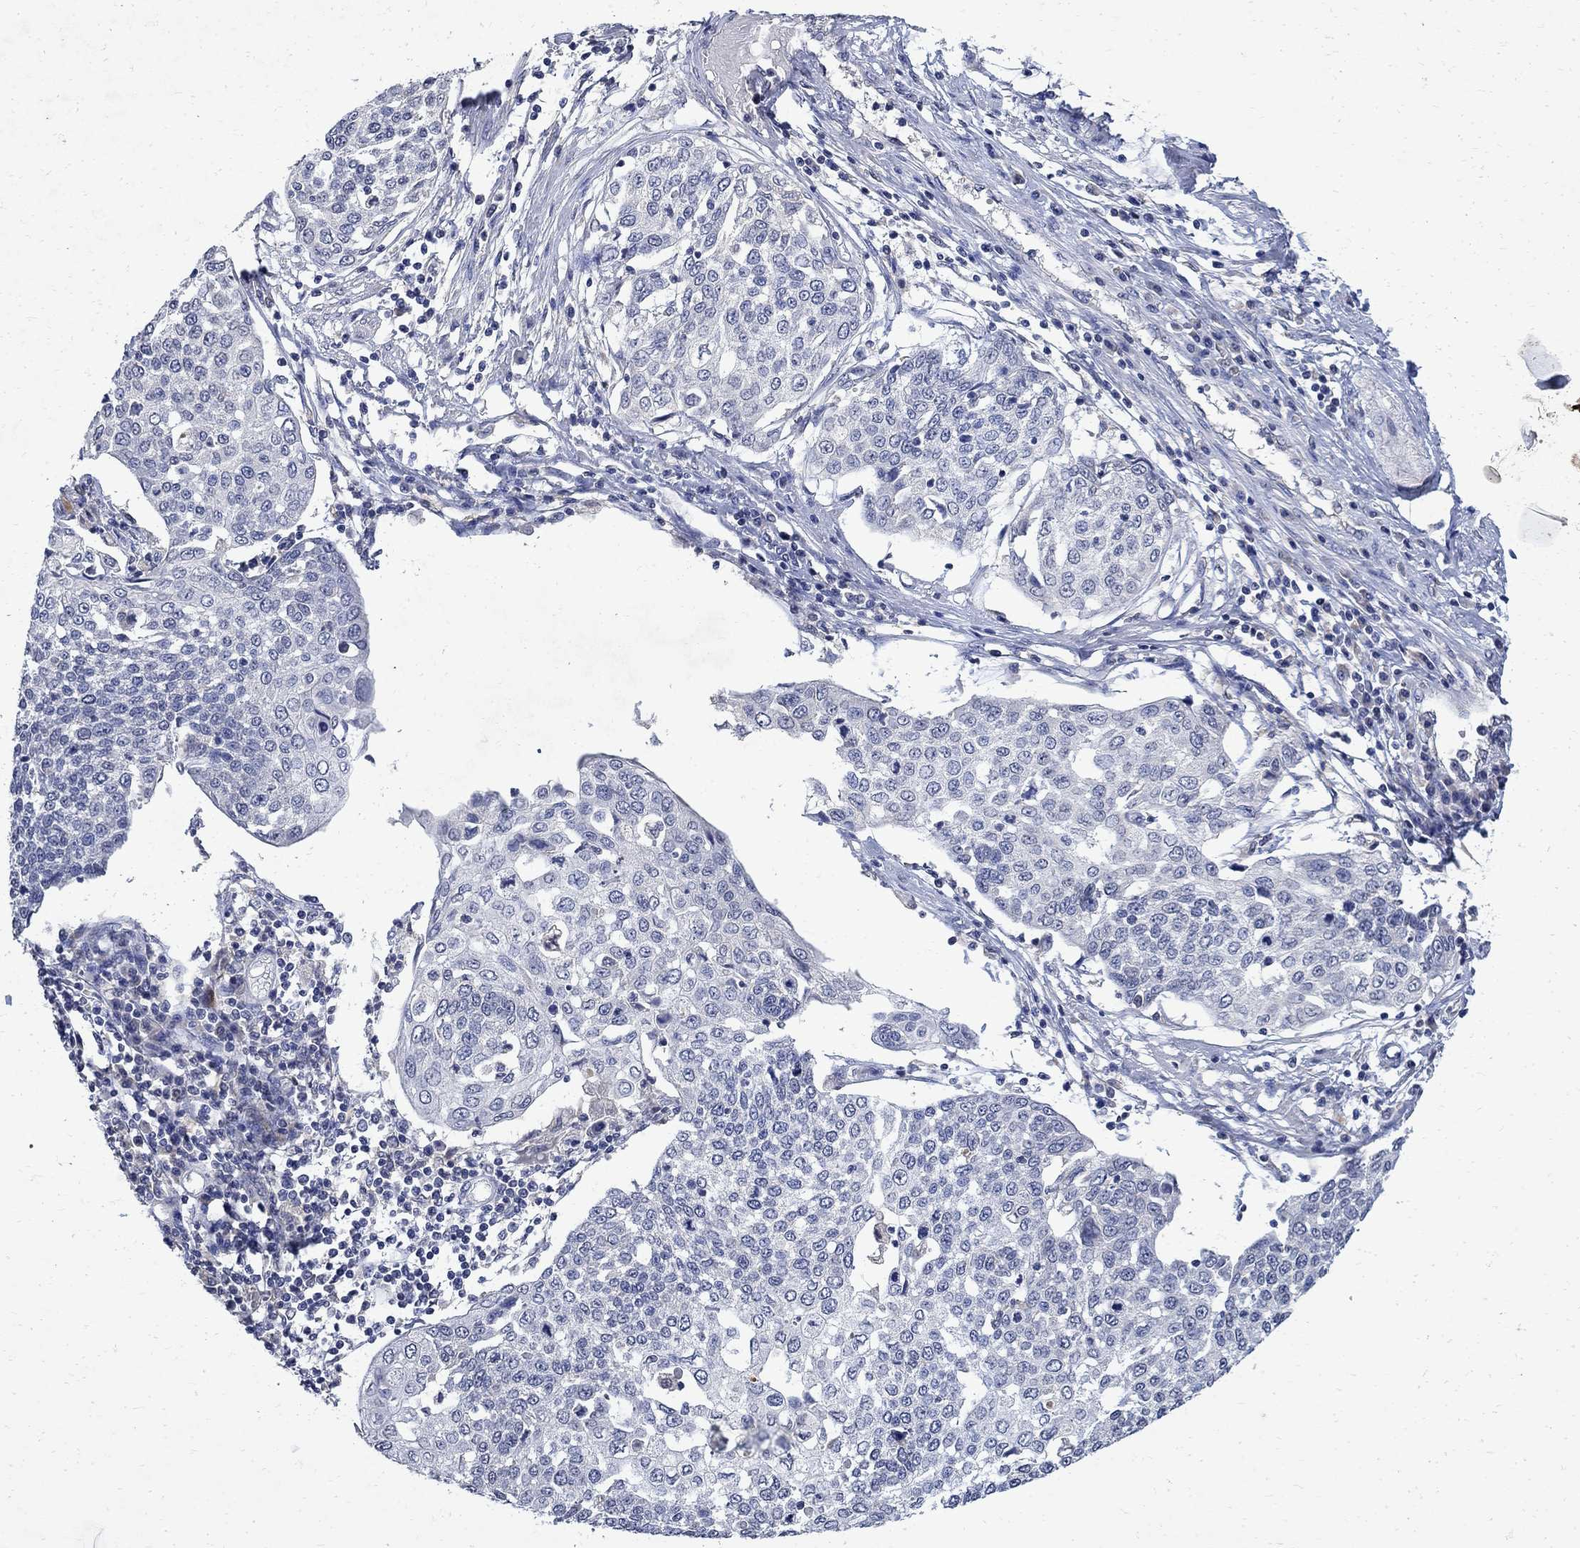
{"staining": {"intensity": "negative", "quantity": "none", "location": "none"}, "tissue": "cervical cancer", "cell_type": "Tumor cells", "image_type": "cancer", "snomed": [{"axis": "morphology", "description": "Squamous cell carcinoma, NOS"}, {"axis": "topography", "description": "Cervix"}], "caption": "Human cervical cancer (squamous cell carcinoma) stained for a protein using IHC demonstrates no positivity in tumor cells.", "gene": "TMEM169", "patient": {"sex": "female", "age": 34}}